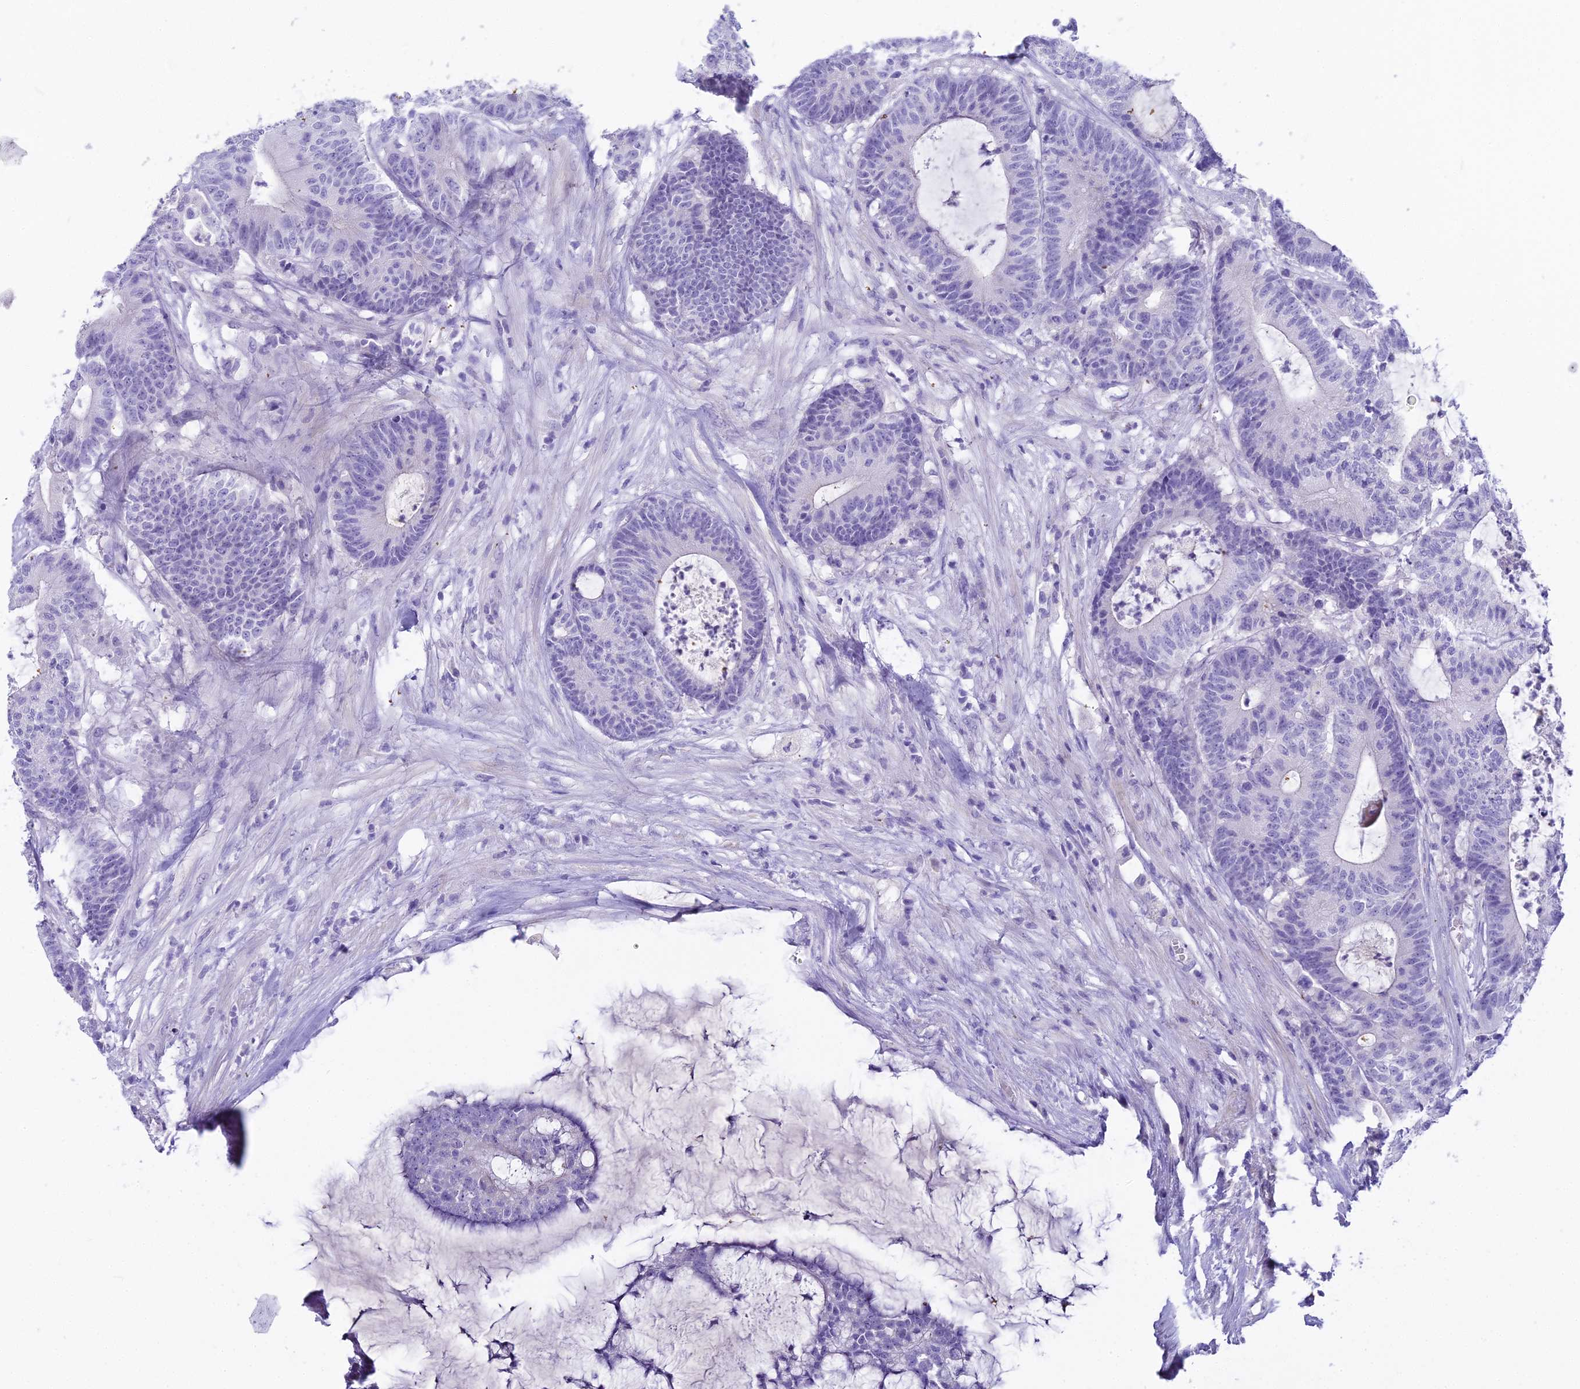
{"staining": {"intensity": "negative", "quantity": "none", "location": "none"}, "tissue": "colorectal cancer", "cell_type": "Tumor cells", "image_type": "cancer", "snomed": [{"axis": "morphology", "description": "Adenocarcinoma, NOS"}, {"axis": "topography", "description": "Colon"}], "caption": "The micrograph shows no significant expression in tumor cells of colorectal adenocarcinoma.", "gene": "UNC80", "patient": {"sex": "female", "age": 84}}